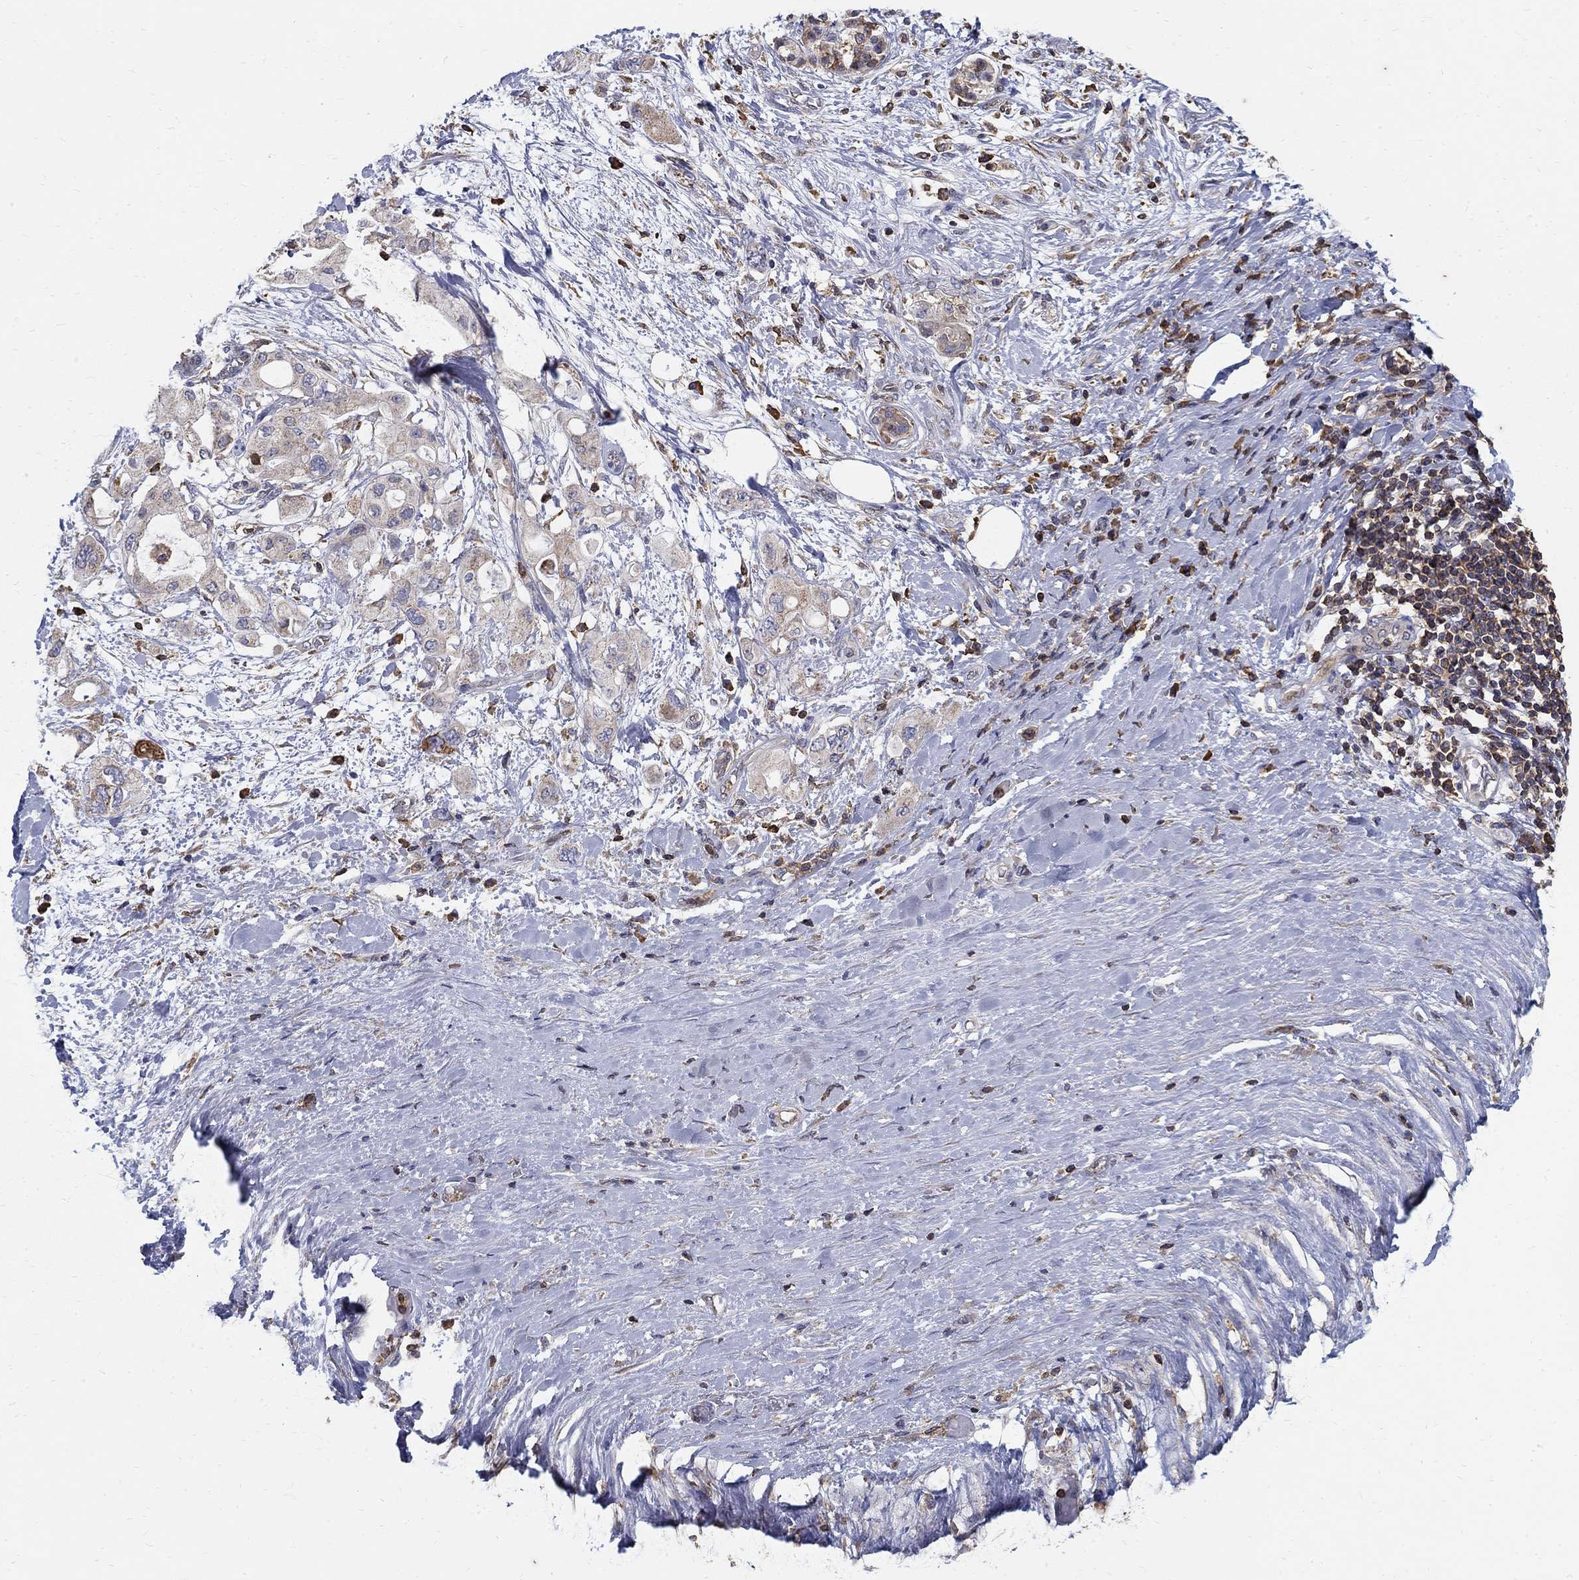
{"staining": {"intensity": "weak", "quantity": "25%-75%", "location": "cytoplasmic/membranous"}, "tissue": "pancreatic cancer", "cell_type": "Tumor cells", "image_type": "cancer", "snomed": [{"axis": "morphology", "description": "Adenocarcinoma, NOS"}, {"axis": "topography", "description": "Pancreas"}], "caption": "Protein staining shows weak cytoplasmic/membranous positivity in about 25%-75% of tumor cells in pancreatic cancer (adenocarcinoma).", "gene": "AGAP2", "patient": {"sex": "female", "age": 56}}